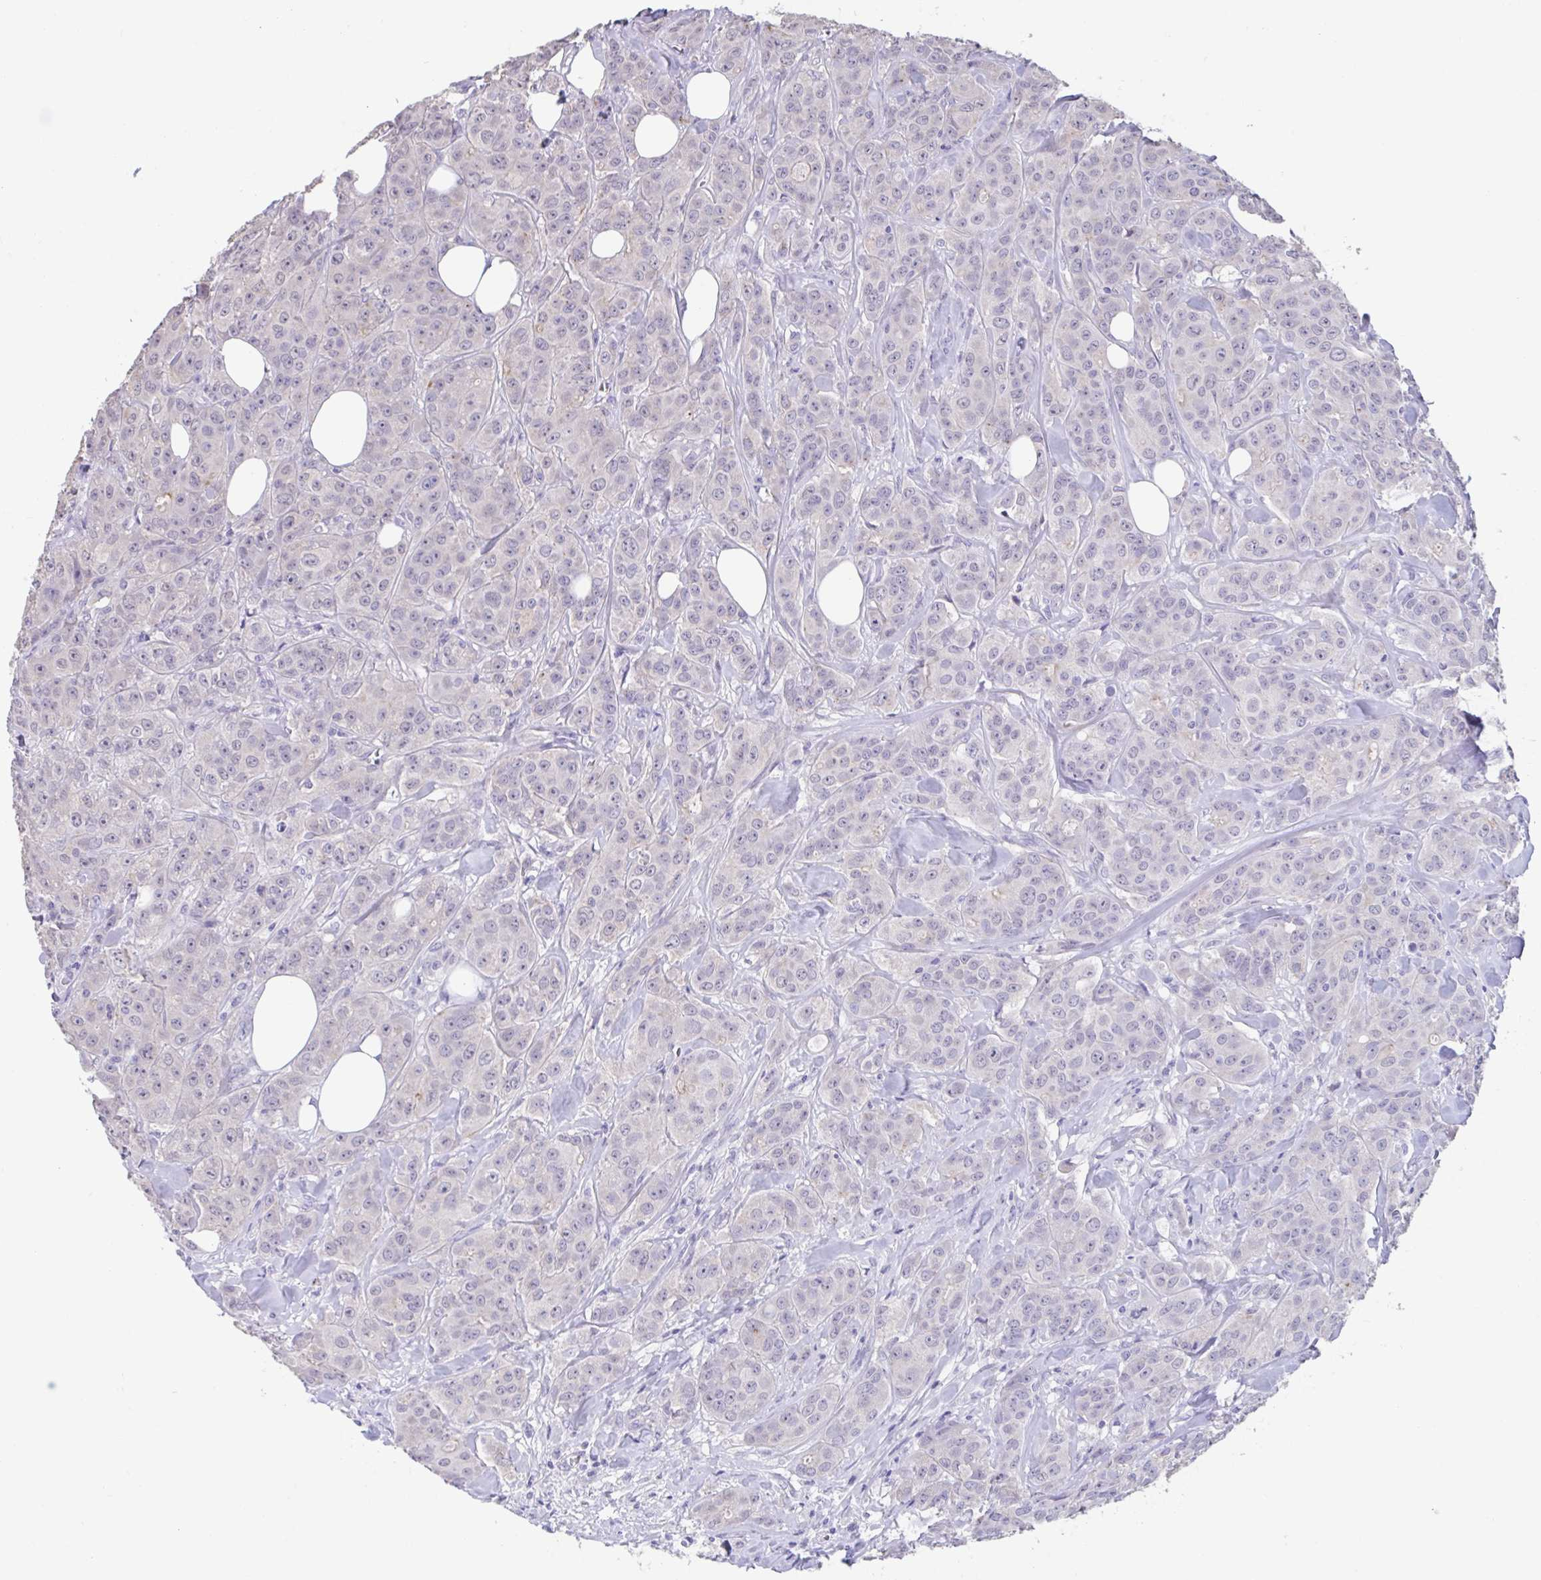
{"staining": {"intensity": "negative", "quantity": "none", "location": "none"}, "tissue": "breast cancer", "cell_type": "Tumor cells", "image_type": "cancer", "snomed": [{"axis": "morphology", "description": "Normal tissue, NOS"}, {"axis": "morphology", "description": "Duct carcinoma"}, {"axis": "topography", "description": "Breast"}], "caption": "An IHC photomicrograph of breast intraductal carcinoma is shown. There is no staining in tumor cells of breast intraductal carcinoma.", "gene": "GPR162", "patient": {"sex": "female", "age": 43}}